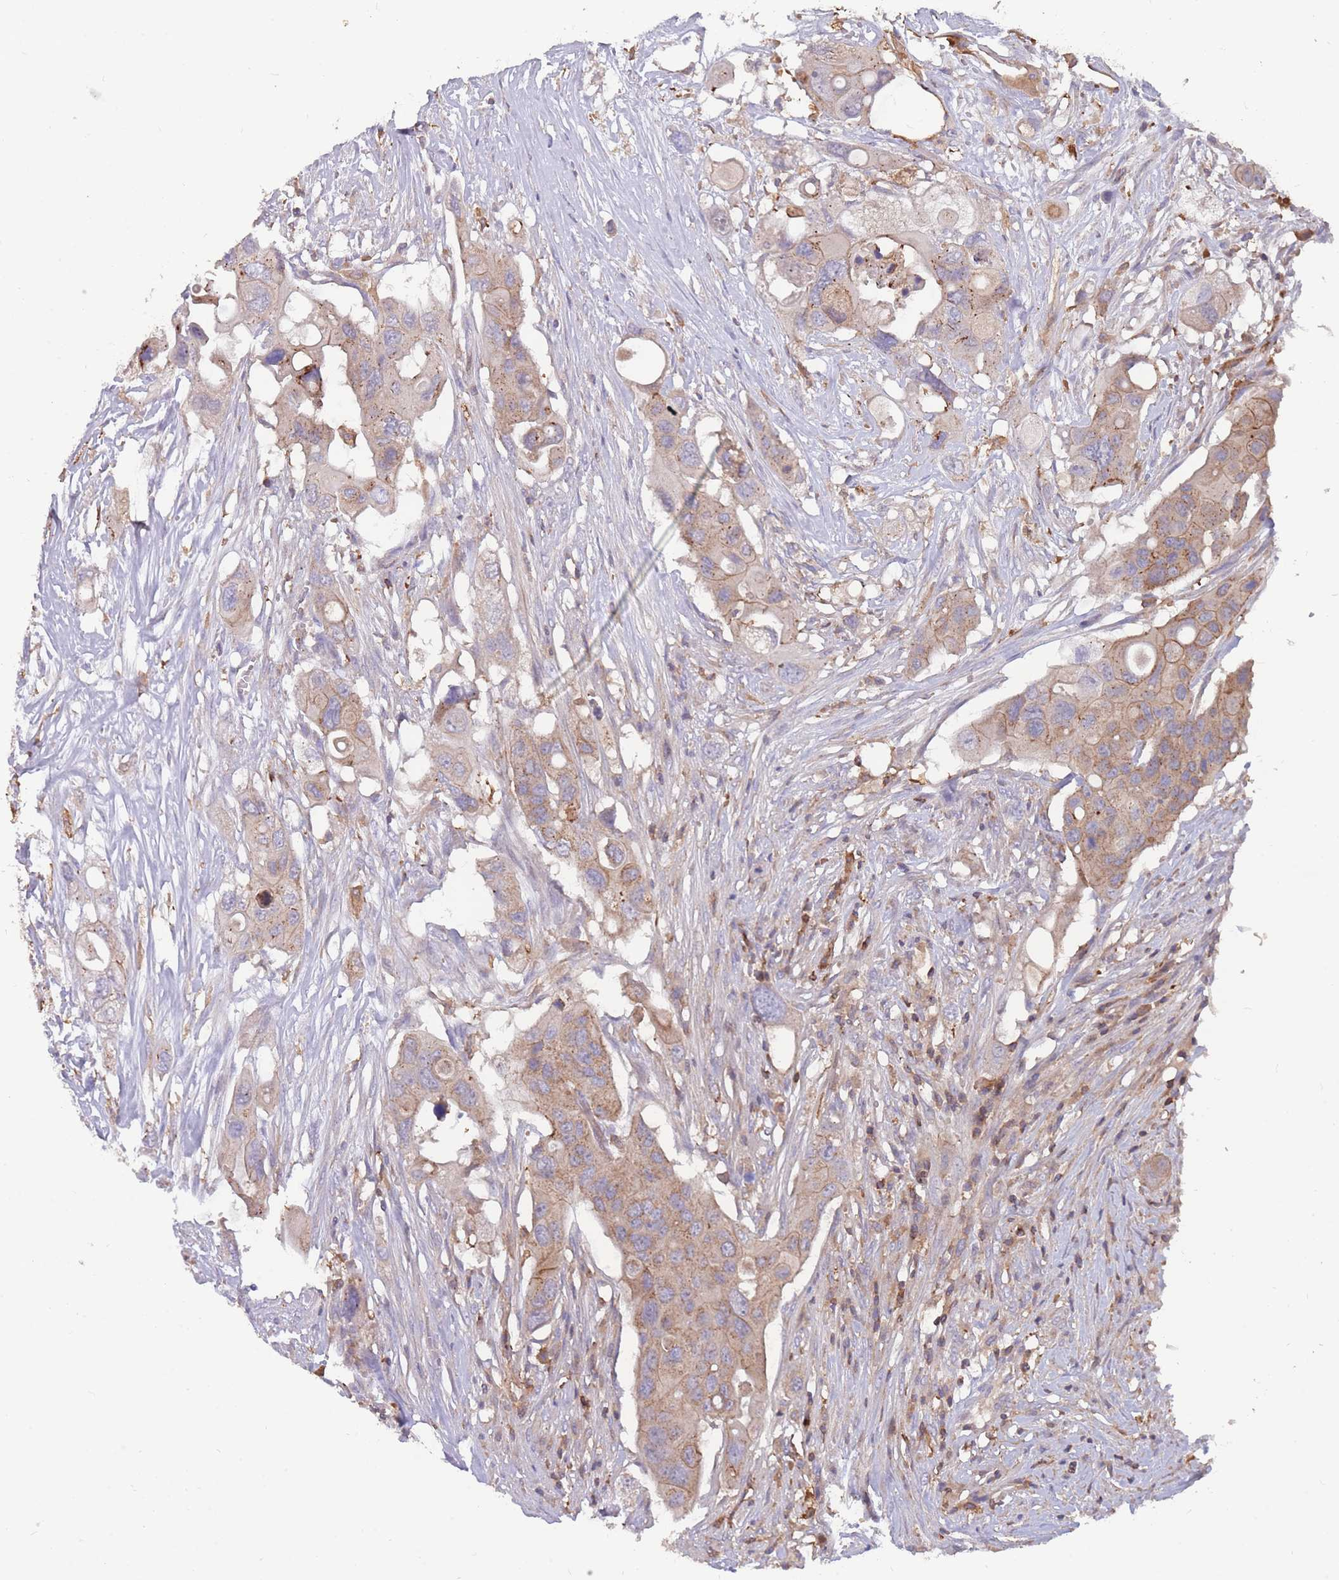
{"staining": {"intensity": "weak", "quantity": ">75%", "location": "cytoplasmic/membranous"}, "tissue": "colorectal cancer", "cell_type": "Tumor cells", "image_type": "cancer", "snomed": [{"axis": "morphology", "description": "Adenocarcinoma, NOS"}, {"axis": "topography", "description": "Colon"}], "caption": "A high-resolution image shows IHC staining of adenocarcinoma (colorectal), which shows weak cytoplasmic/membranous positivity in about >75% of tumor cells.", "gene": "CD33", "patient": {"sex": "male", "age": 77}}